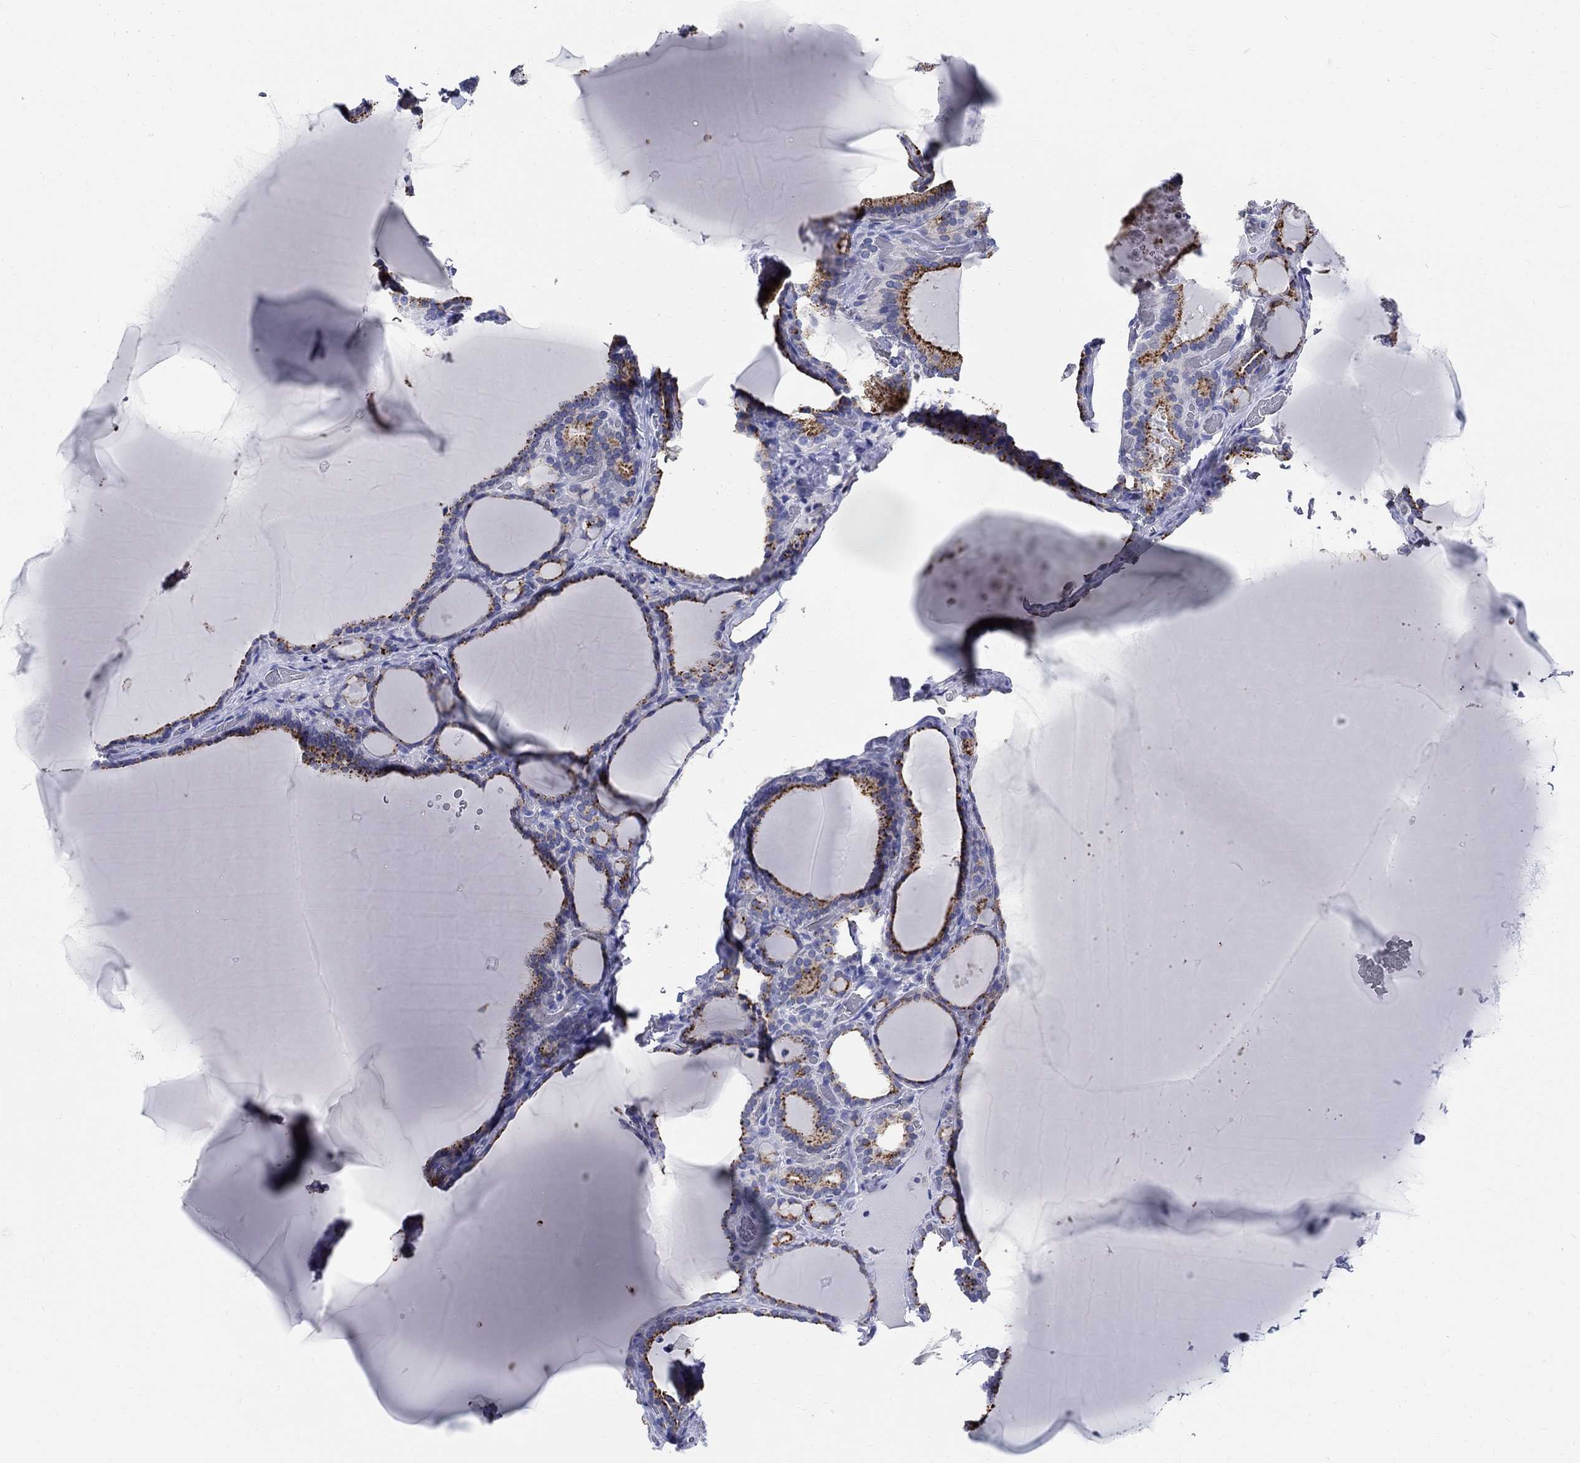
{"staining": {"intensity": "strong", "quantity": "25%-75%", "location": "cytoplasmic/membranous"}, "tissue": "thyroid gland", "cell_type": "Glandular cells", "image_type": "normal", "snomed": [{"axis": "morphology", "description": "Normal tissue, NOS"}, {"axis": "morphology", "description": "Hyperplasia, NOS"}, {"axis": "topography", "description": "Thyroid gland"}], "caption": "A high-resolution photomicrograph shows immunohistochemistry (IHC) staining of normal thyroid gland, which exhibits strong cytoplasmic/membranous expression in about 25%-75% of glandular cells.", "gene": "SOX2", "patient": {"sex": "female", "age": 27}}